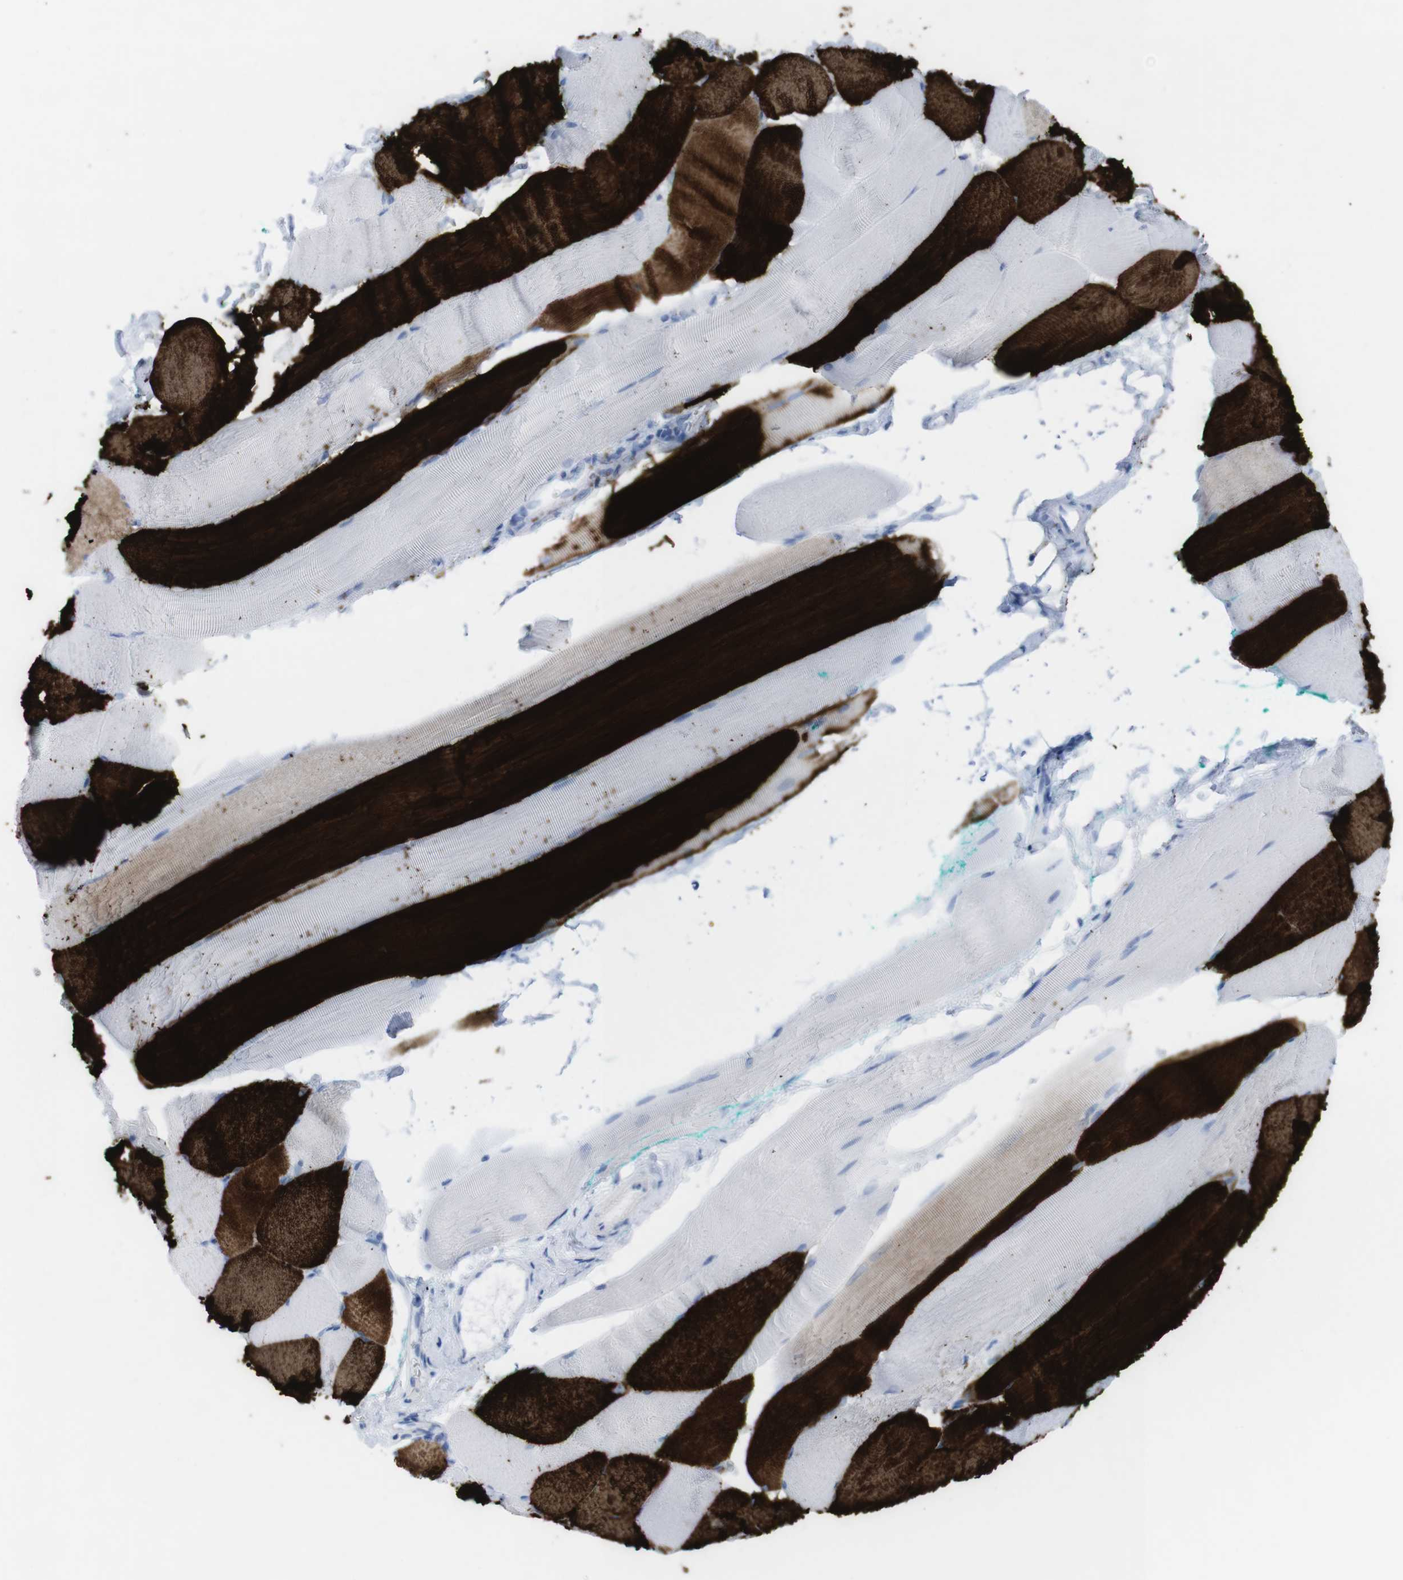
{"staining": {"intensity": "strong", "quantity": "25%-75%", "location": "cytoplasmic/membranous"}, "tissue": "skeletal muscle", "cell_type": "Myocytes", "image_type": "normal", "snomed": [{"axis": "morphology", "description": "Normal tissue, NOS"}, {"axis": "morphology", "description": "Squamous cell carcinoma, NOS"}, {"axis": "topography", "description": "Skeletal muscle"}], "caption": "A high-resolution micrograph shows immunohistochemistry (IHC) staining of normal skeletal muscle, which exhibits strong cytoplasmic/membranous expression in approximately 25%-75% of myocytes. (brown staining indicates protein expression, while blue staining denotes nuclei).", "gene": "MYH7", "patient": {"sex": "male", "age": 51}}